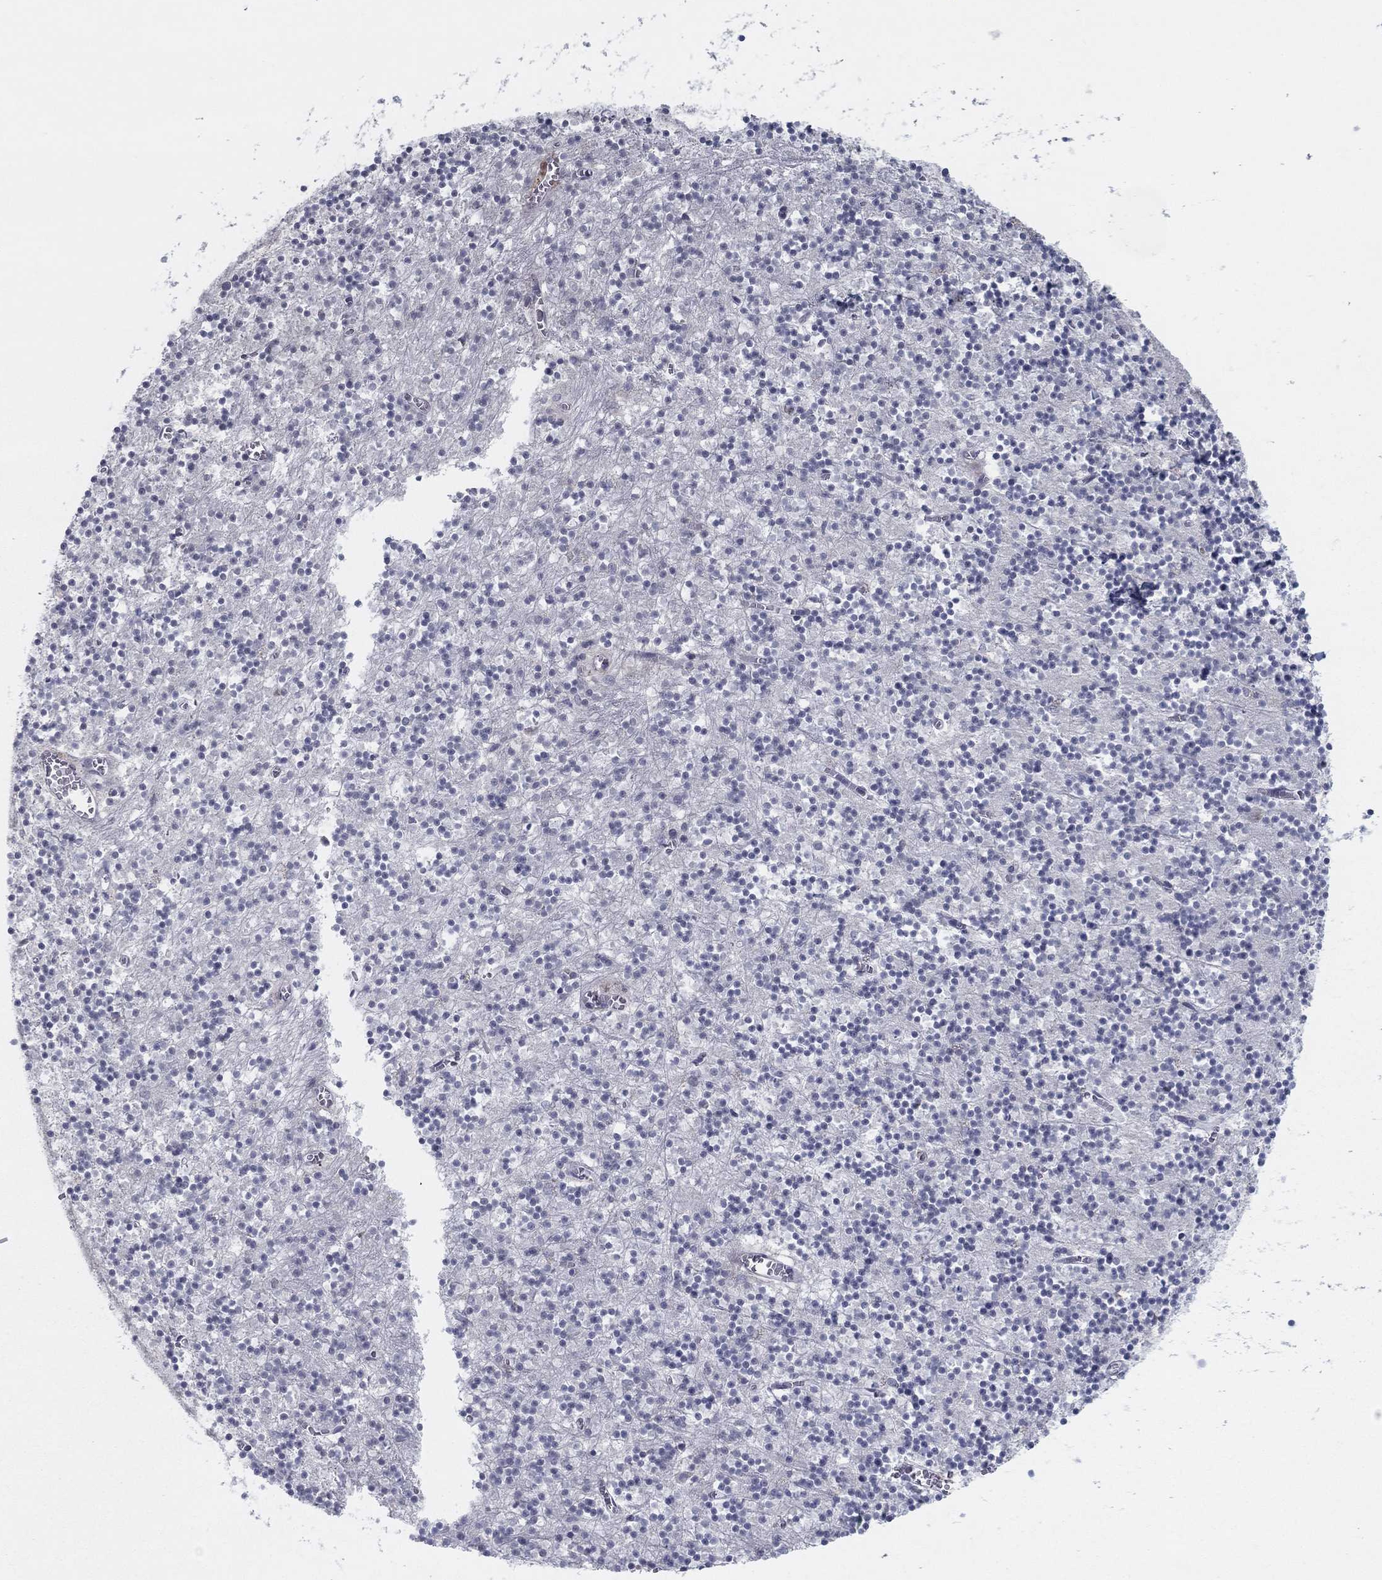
{"staining": {"intensity": "negative", "quantity": "none", "location": "none"}, "tissue": "cerebellum", "cell_type": "Cells in granular layer", "image_type": "normal", "snomed": [{"axis": "morphology", "description": "Normal tissue, NOS"}, {"axis": "topography", "description": "Cerebellum"}], "caption": "IHC histopathology image of benign cerebellum: human cerebellum stained with DAB exhibits no significant protein staining in cells in granular layer. (IHC, brightfield microscopy, high magnification).", "gene": "SLC22A2", "patient": {"sex": "female", "age": 64}}